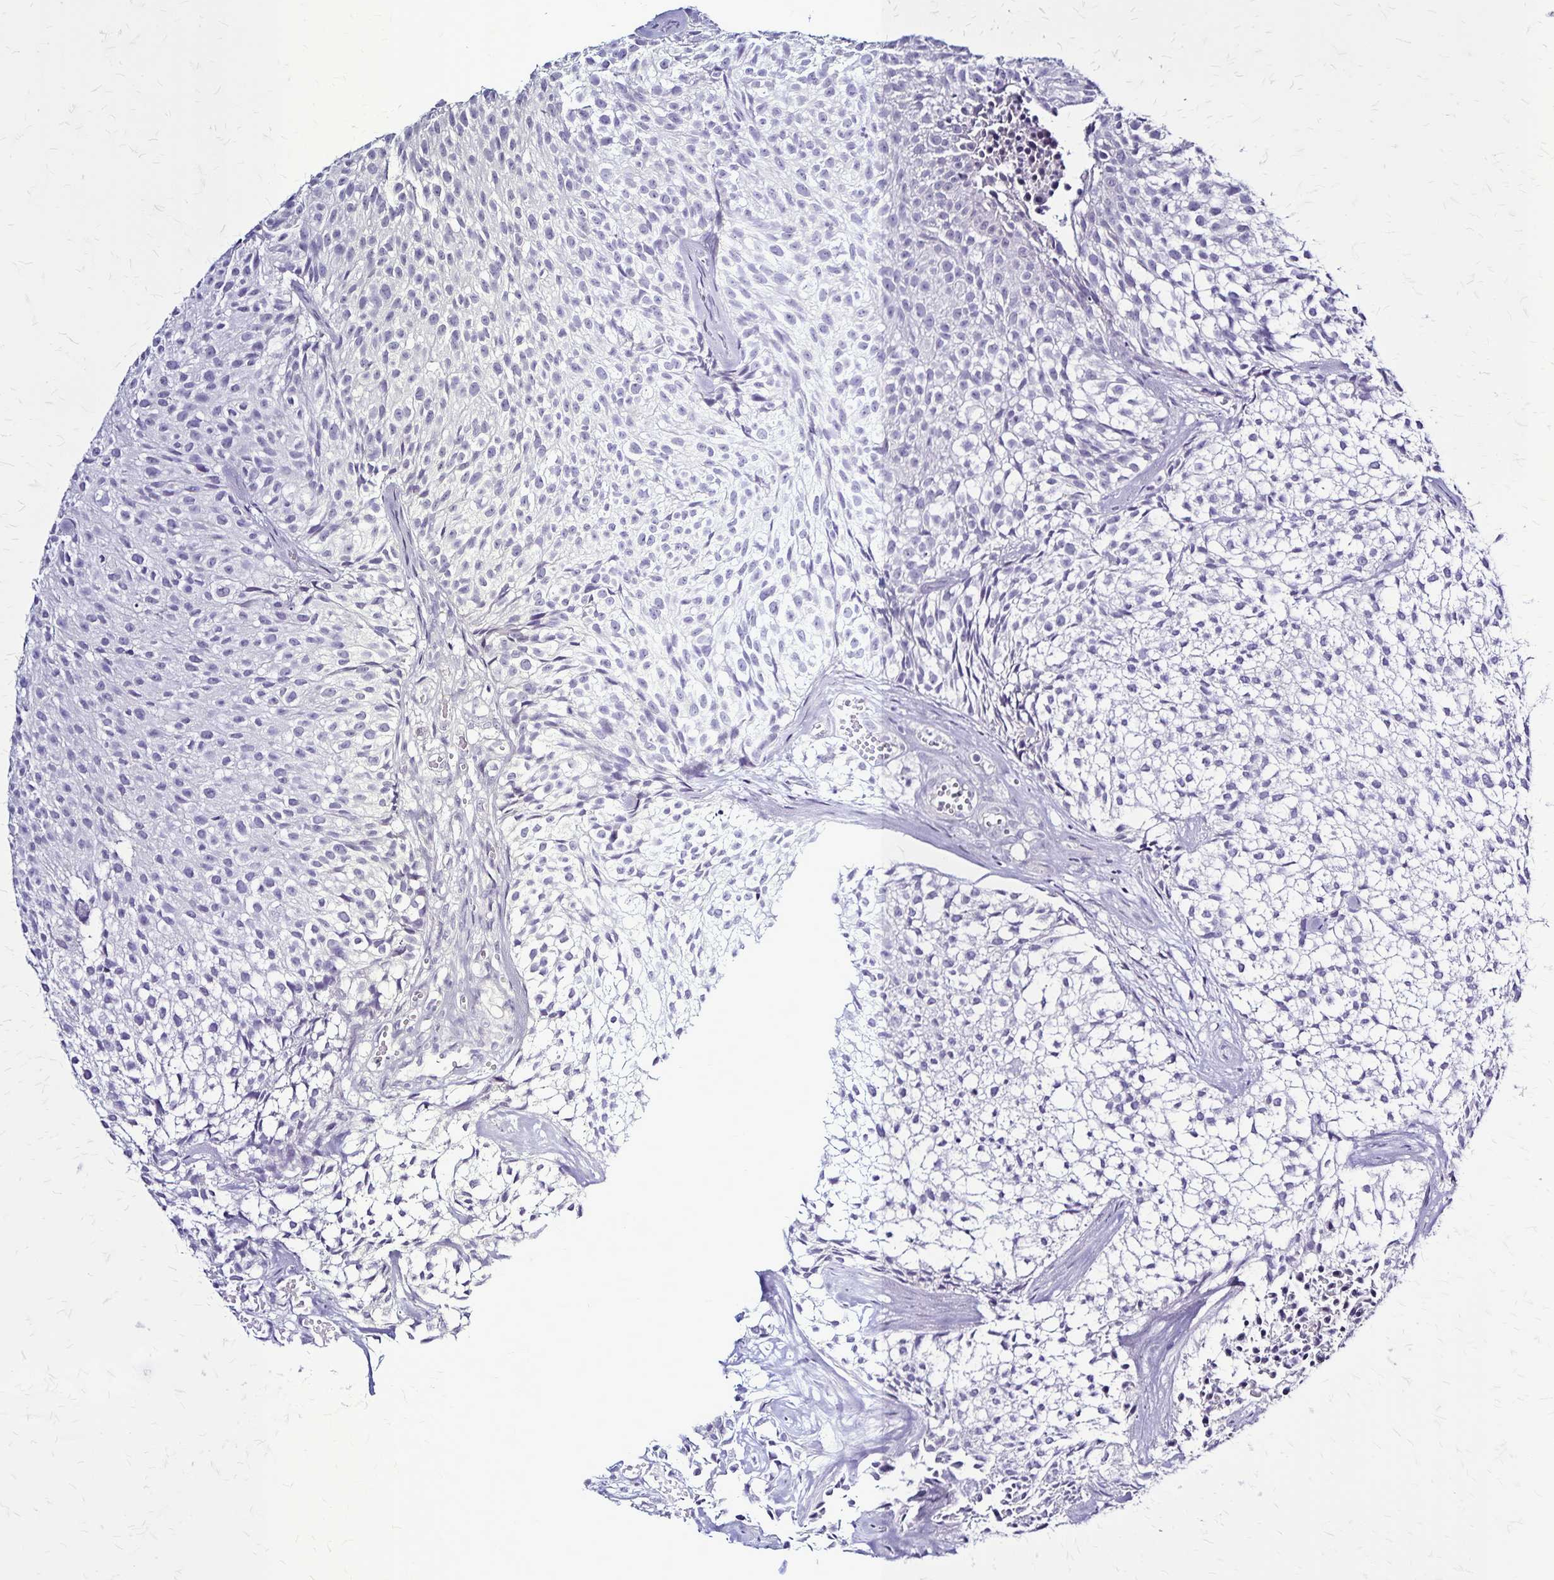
{"staining": {"intensity": "negative", "quantity": "none", "location": "none"}, "tissue": "urothelial cancer", "cell_type": "Tumor cells", "image_type": "cancer", "snomed": [{"axis": "morphology", "description": "Urothelial carcinoma, Low grade"}, {"axis": "topography", "description": "Urinary bladder"}], "caption": "DAB immunohistochemical staining of urothelial cancer demonstrates no significant positivity in tumor cells.", "gene": "PLXNA4", "patient": {"sex": "male", "age": 70}}